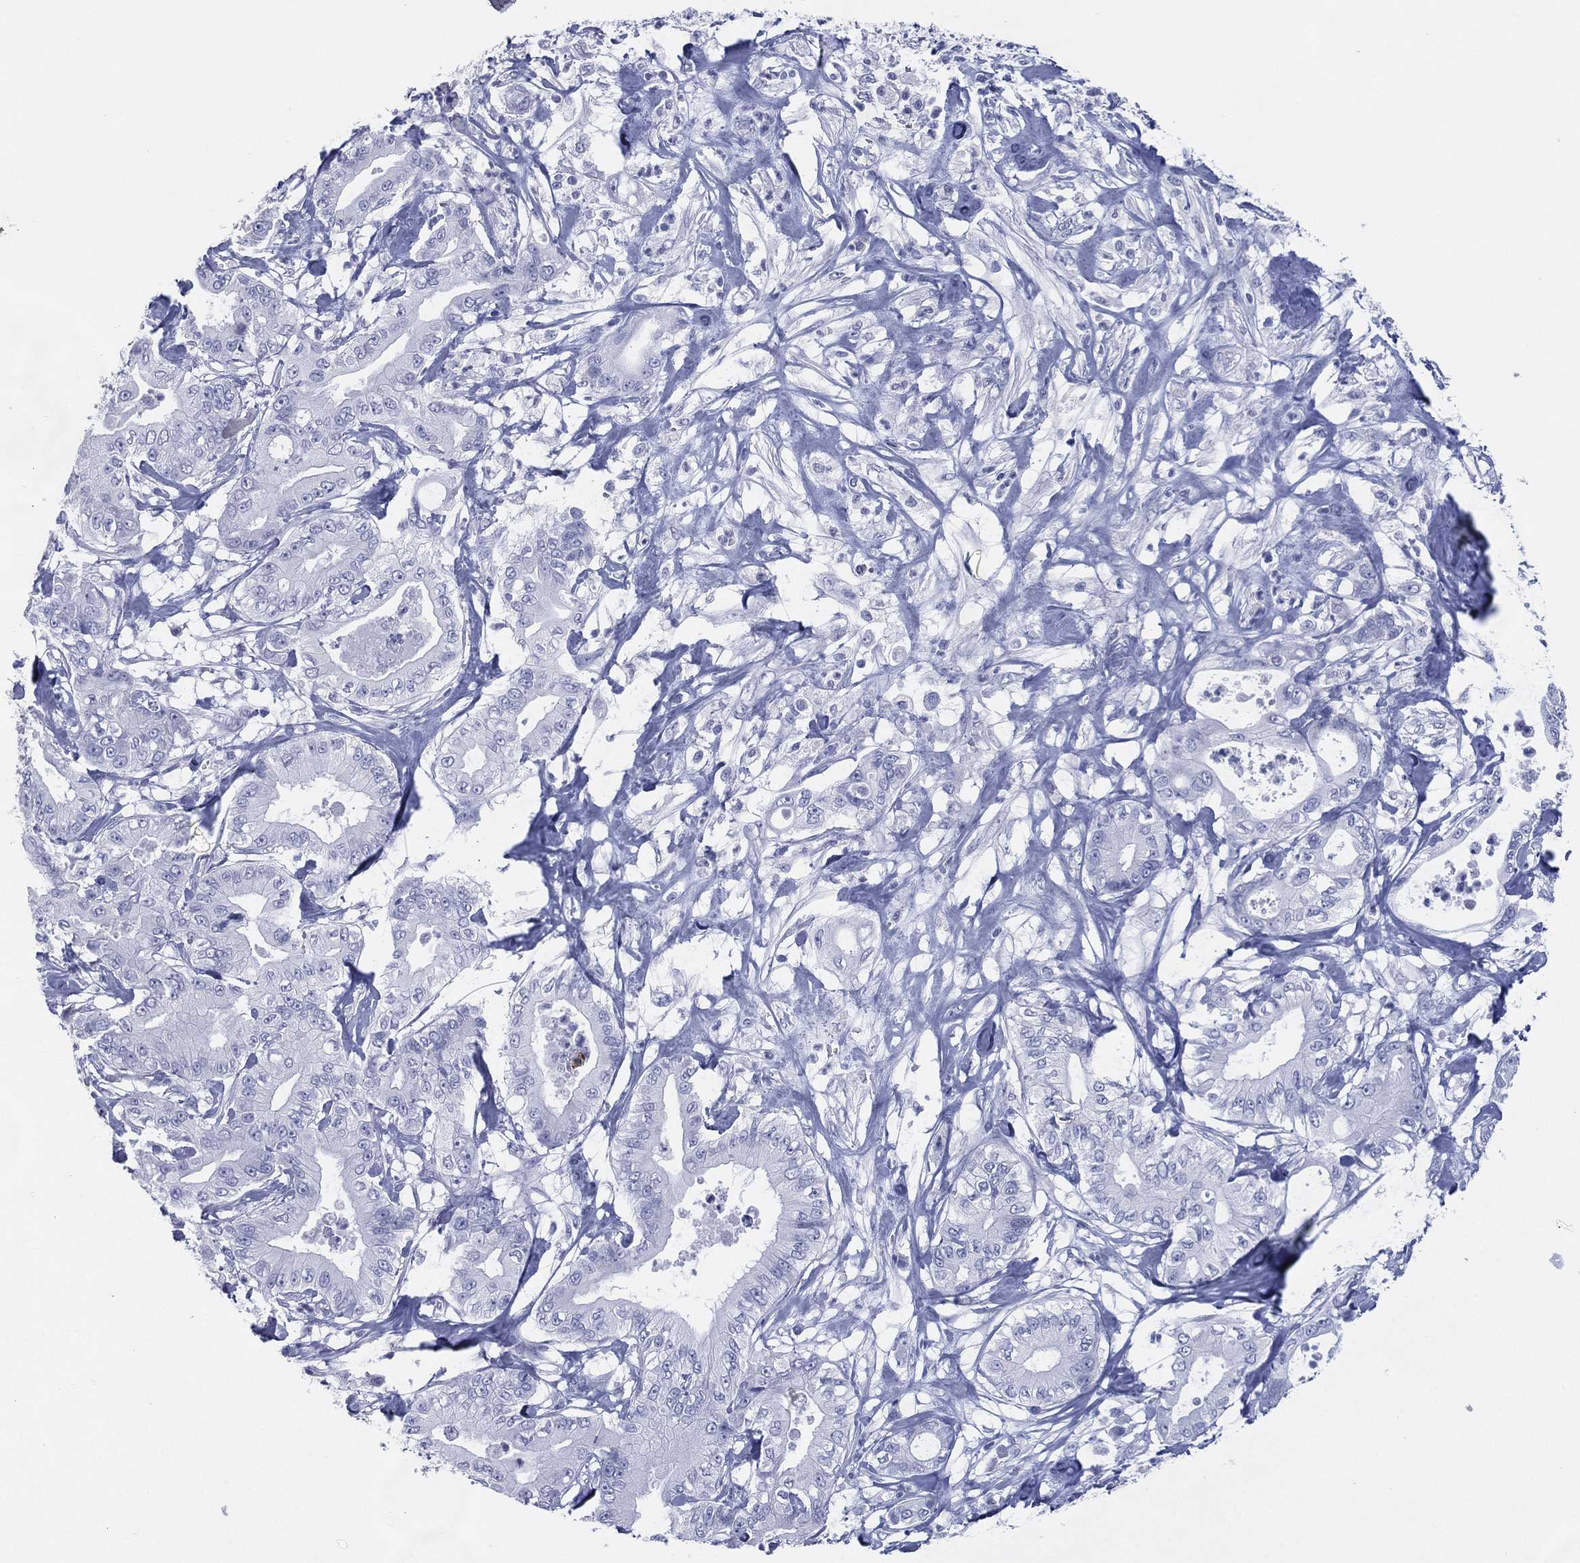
{"staining": {"intensity": "negative", "quantity": "none", "location": "none"}, "tissue": "pancreatic cancer", "cell_type": "Tumor cells", "image_type": "cancer", "snomed": [{"axis": "morphology", "description": "Adenocarcinoma, NOS"}, {"axis": "topography", "description": "Pancreas"}], "caption": "There is no significant expression in tumor cells of pancreatic adenocarcinoma. (DAB (3,3'-diaminobenzidine) immunohistochemistry (IHC), high magnification).", "gene": "TMEM247", "patient": {"sex": "male", "age": 71}}